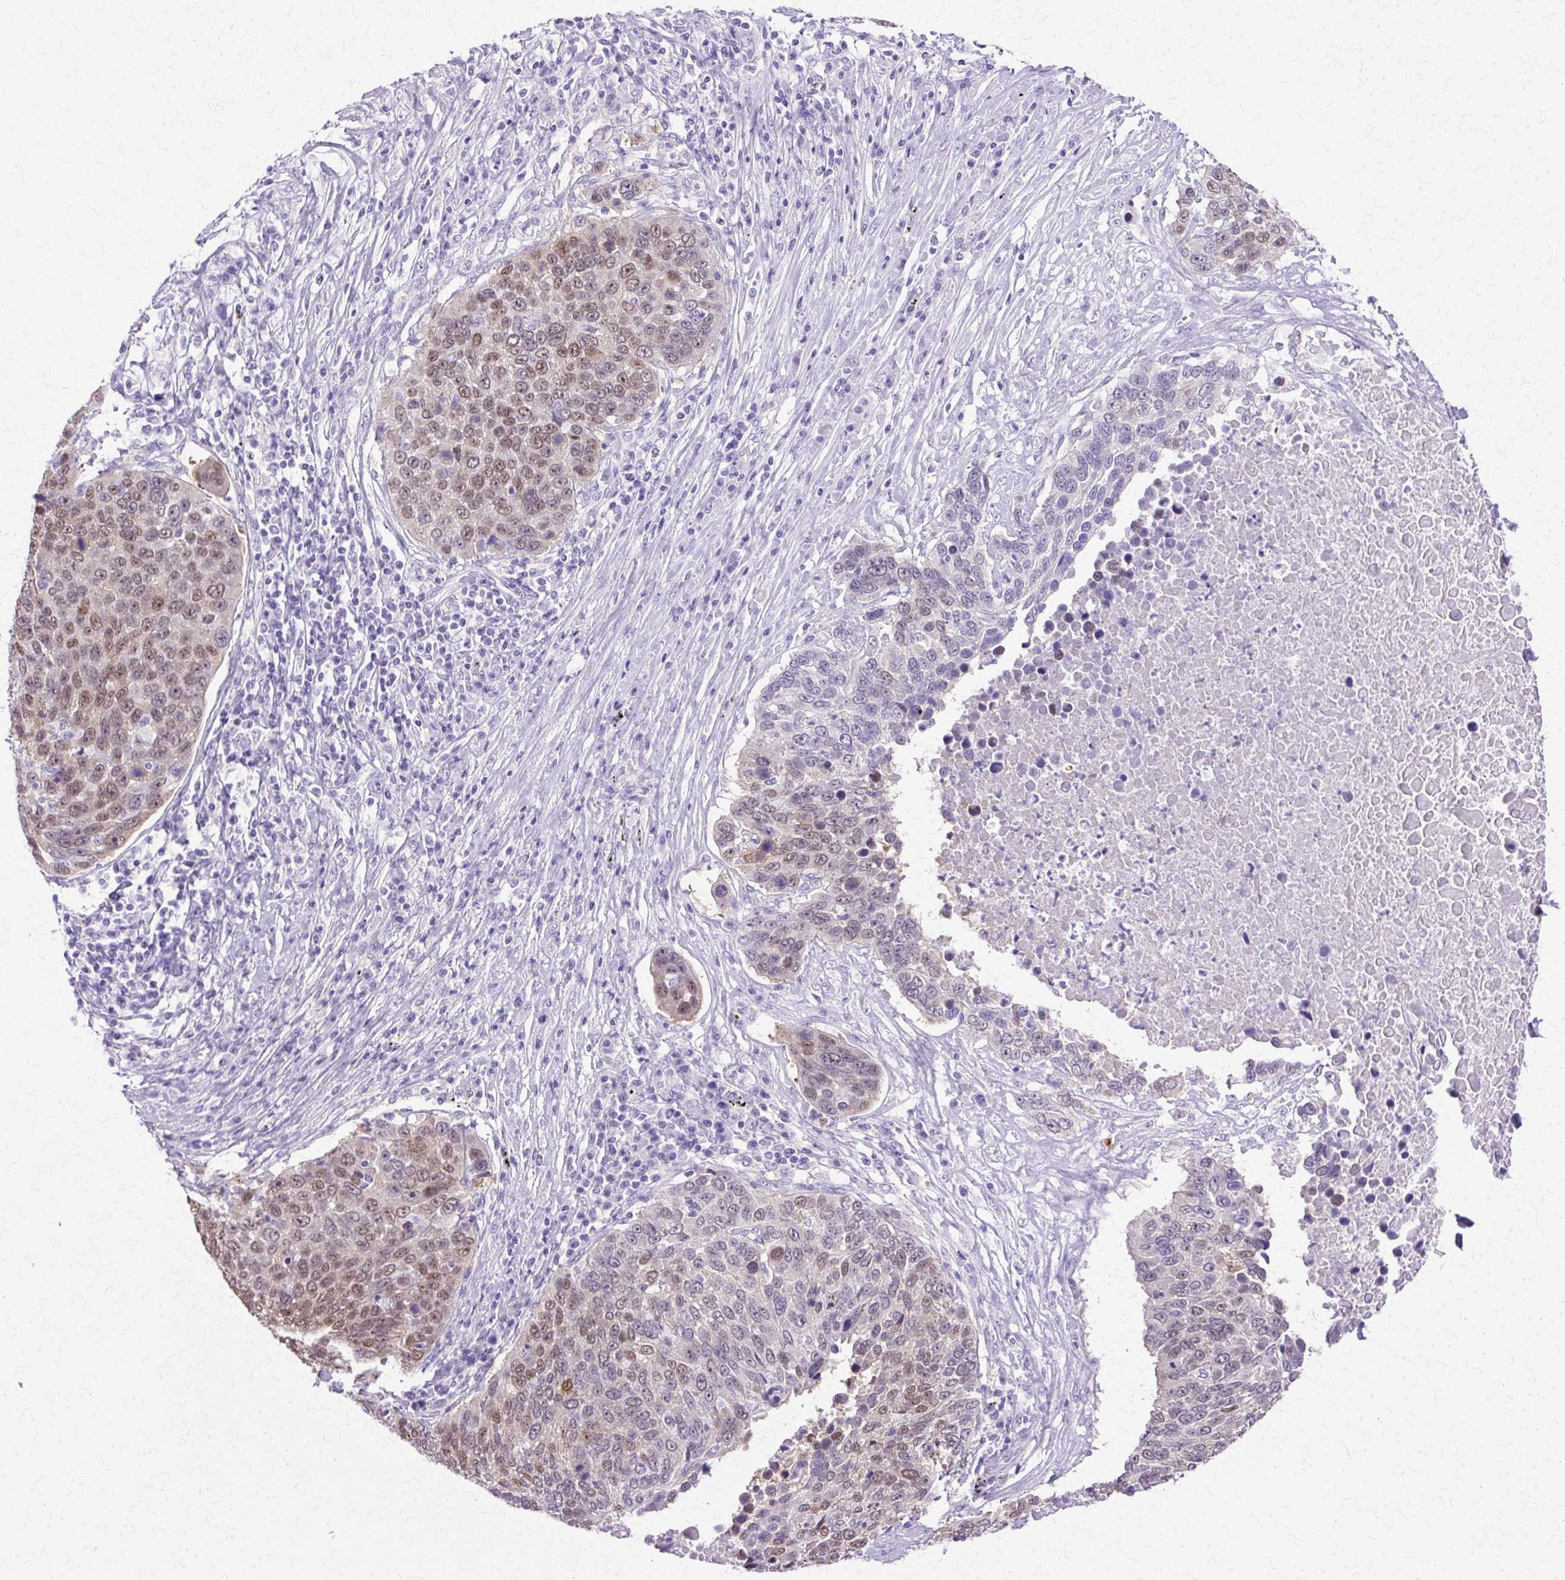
{"staining": {"intensity": "moderate", "quantity": "25%-75%", "location": "nuclear"}, "tissue": "lung cancer", "cell_type": "Tumor cells", "image_type": "cancer", "snomed": [{"axis": "morphology", "description": "Squamous cell carcinoma, NOS"}, {"axis": "topography", "description": "Lung"}], "caption": "Lung cancer (squamous cell carcinoma) tissue reveals moderate nuclear expression in about 25%-75% of tumor cells, visualized by immunohistochemistry.", "gene": "HSPA8", "patient": {"sex": "male", "age": 66}}